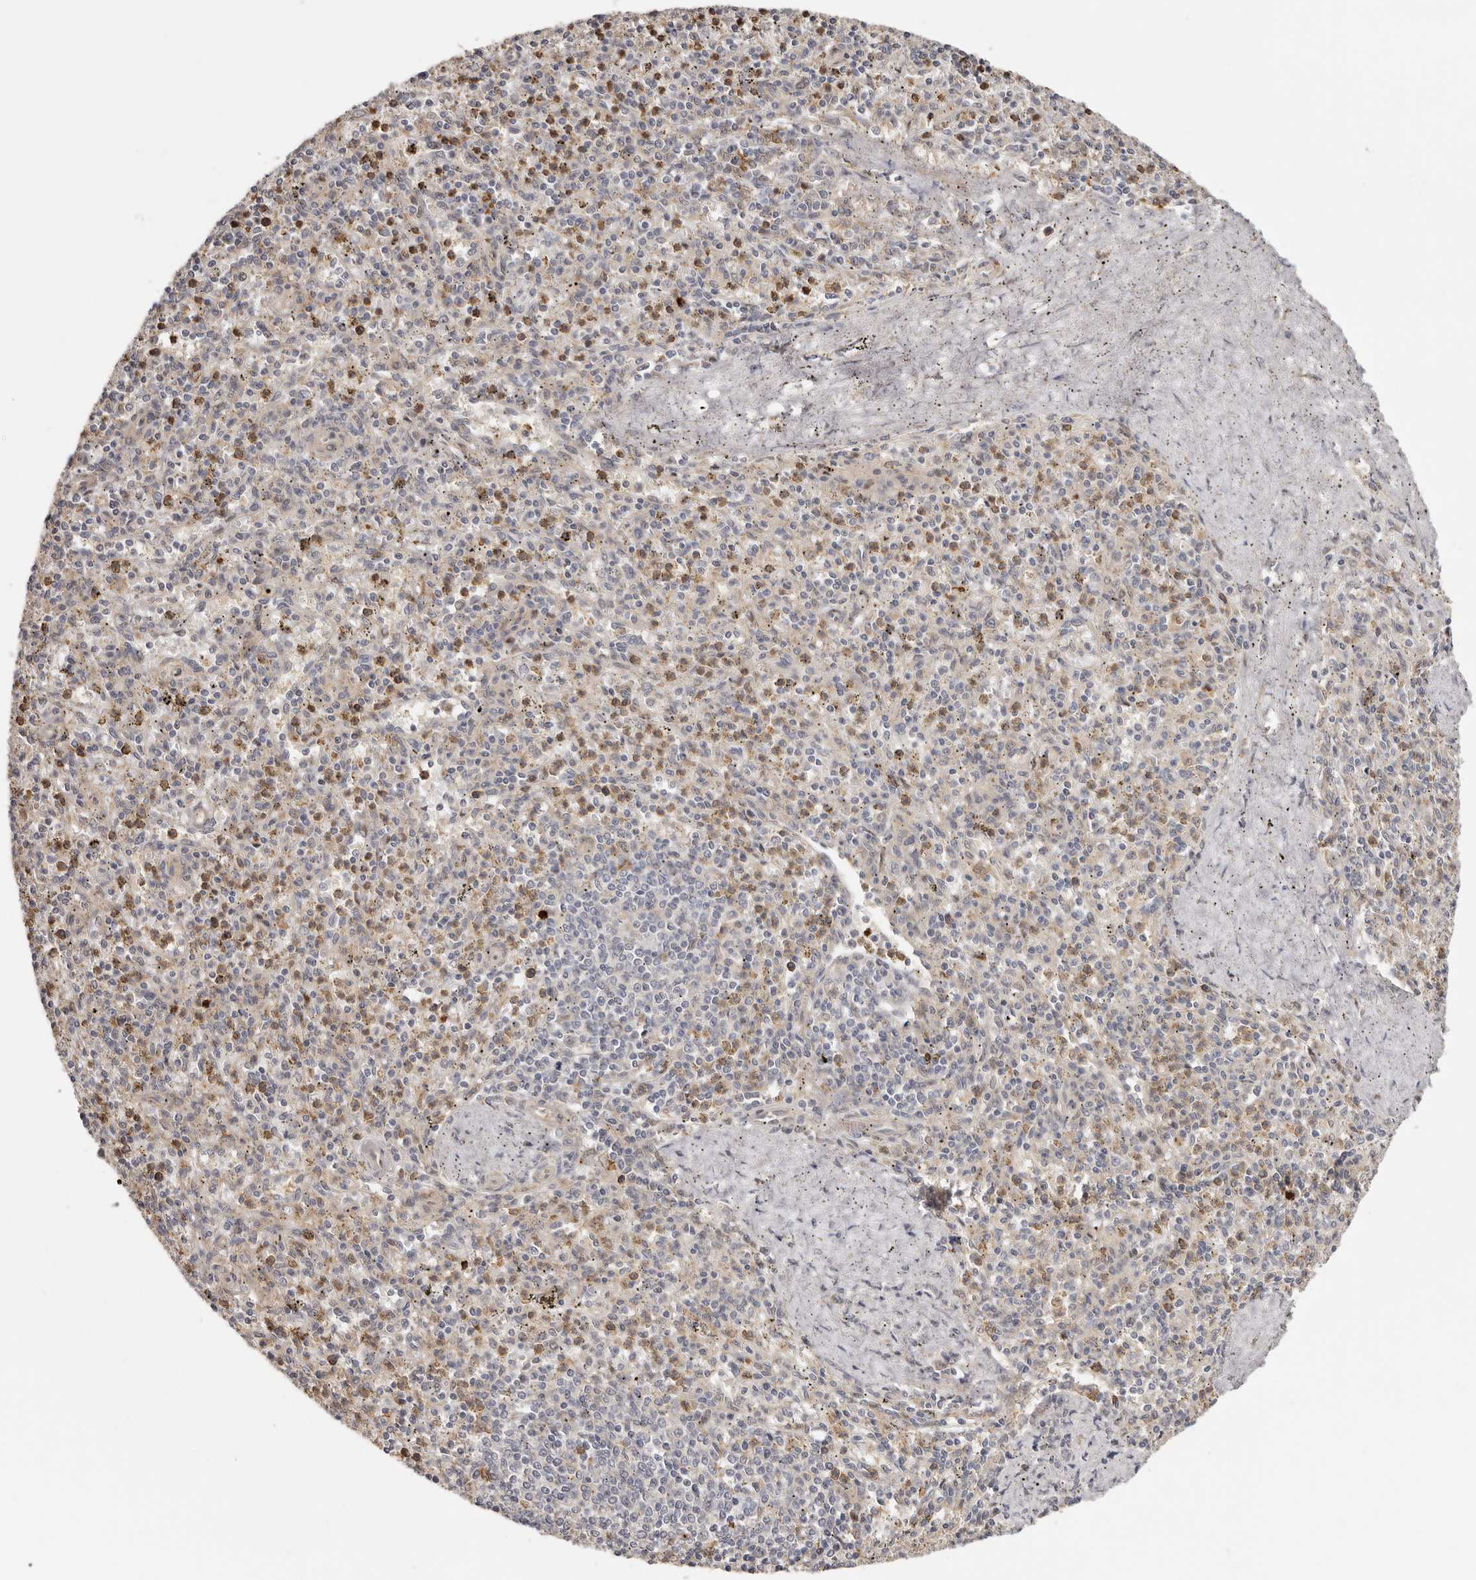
{"staining": {"intensity": "moderate", "quantity": "<25%", "location": "cytoplasmic/membranous"}, "tissue": "spleen", "cell_type": "Cells in red pulp", "image_type": "normal", "snomed": [{"axis": "morphology", "description": "Normal tissue, NOS"}, {"axis": "topography", "description": "Spleen"}], "caption": "A low amount of moderate cytoplasmic/membranous positivity is appreciated in approximately <25% of cells in red pulp in normal spleen. (DAB (3,3'-diaminobenzidine) = brown stain, brightfield microscopy at high magnification).", "gene": "MSRB2", "patient": {"sex": "male", "age": 72}}